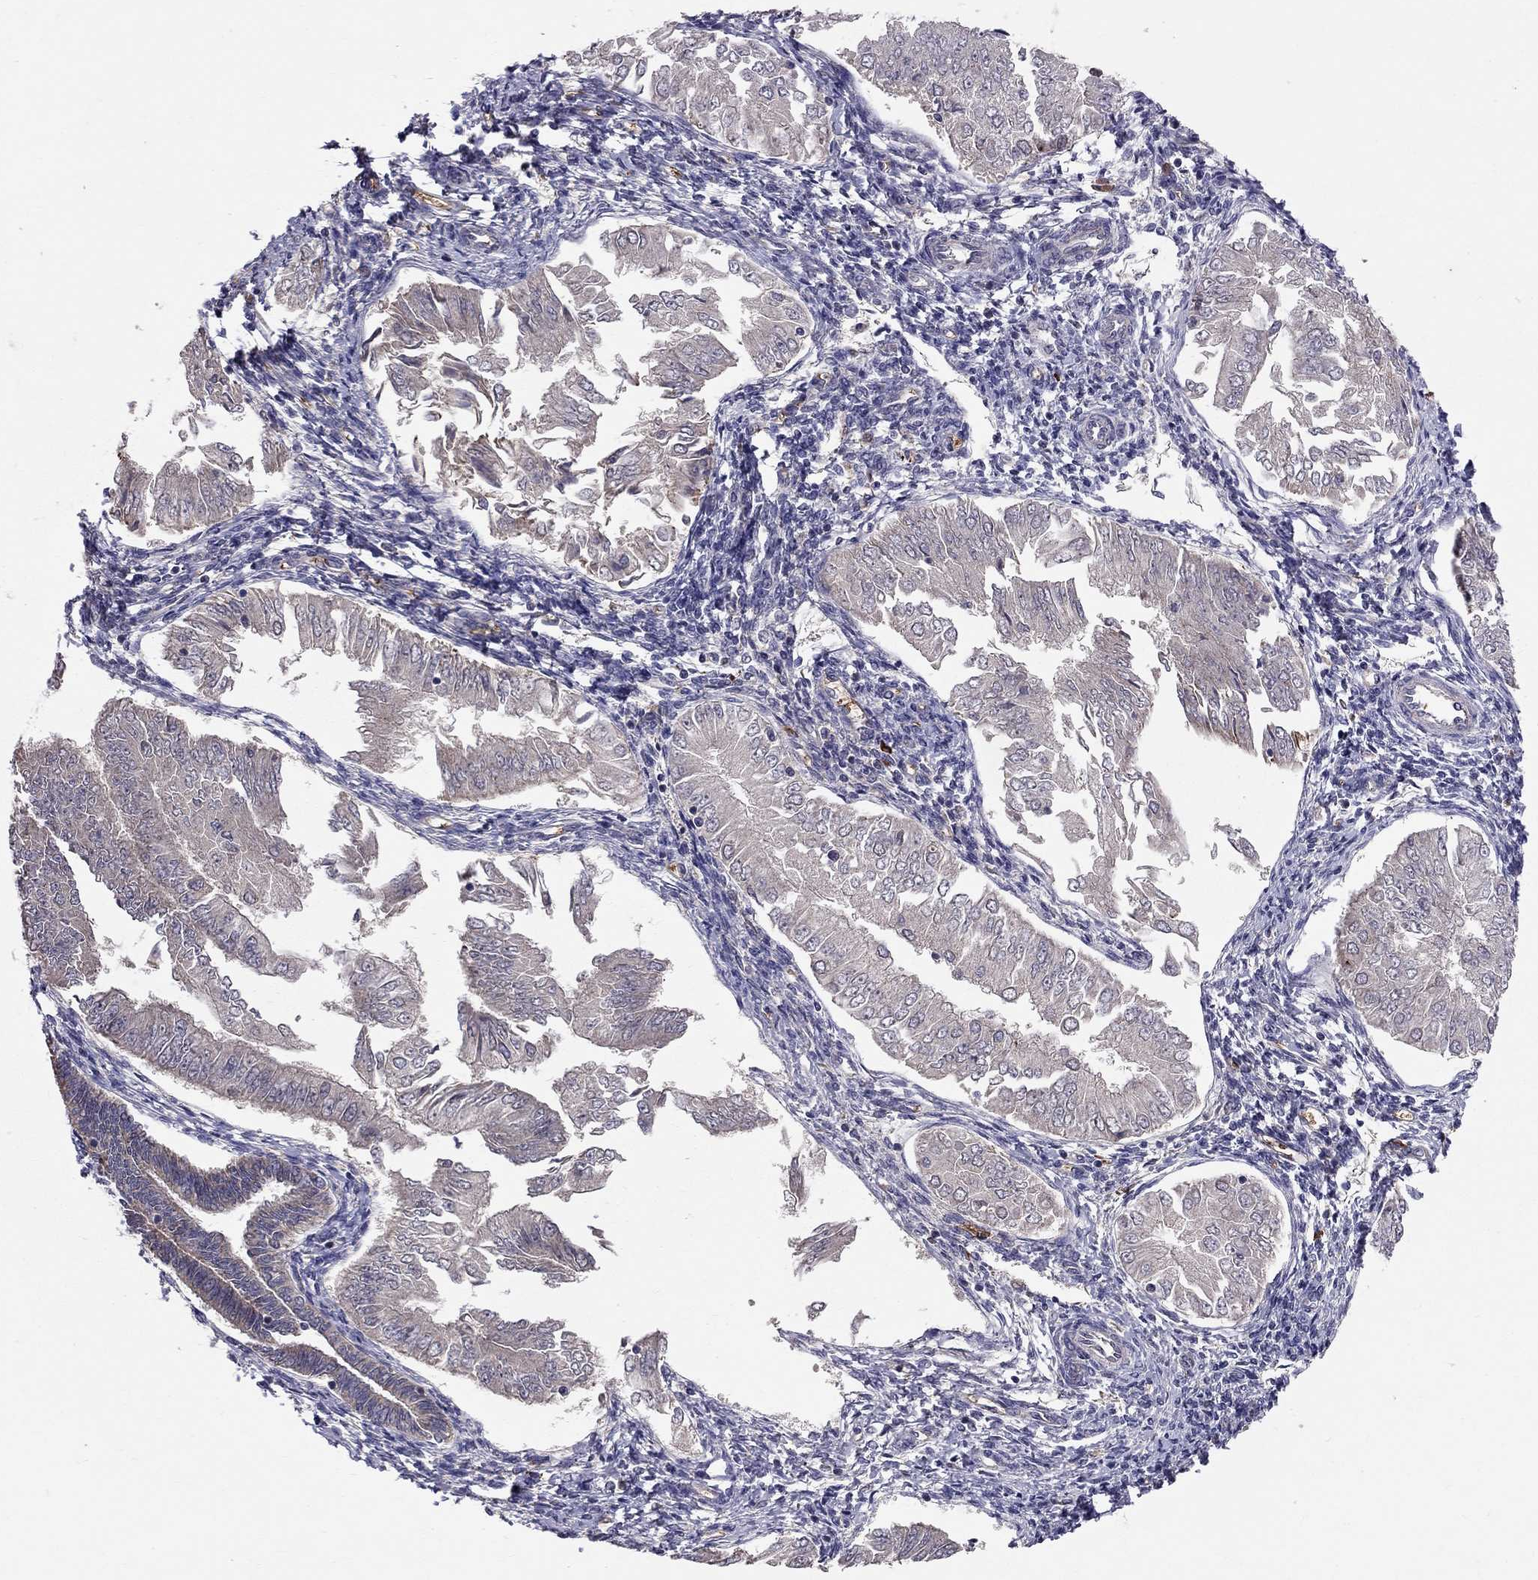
{"staining": {"intensity": "negative", "quantity": "none", "location": "none"}, "tissue": "endometrial cancer", "cell_type": "Tumor cells", "image_type": "cancer", "snomed": [{"axis": "morphology", "description": "Adenocarcinoma, NOS"}, {"axis": "topography", "description": "Endometrium"}], "caption": "The histopathology image shows no staining of tumor cells in adenocarcinoma (endometrial). (DAB (3,3'-diaminobenzidine) immunohistochemistry visualized using brightfield microscopy, high magnification).", "gene": "PIK3CG", "patient": {"sex": "female", "age": 53}}